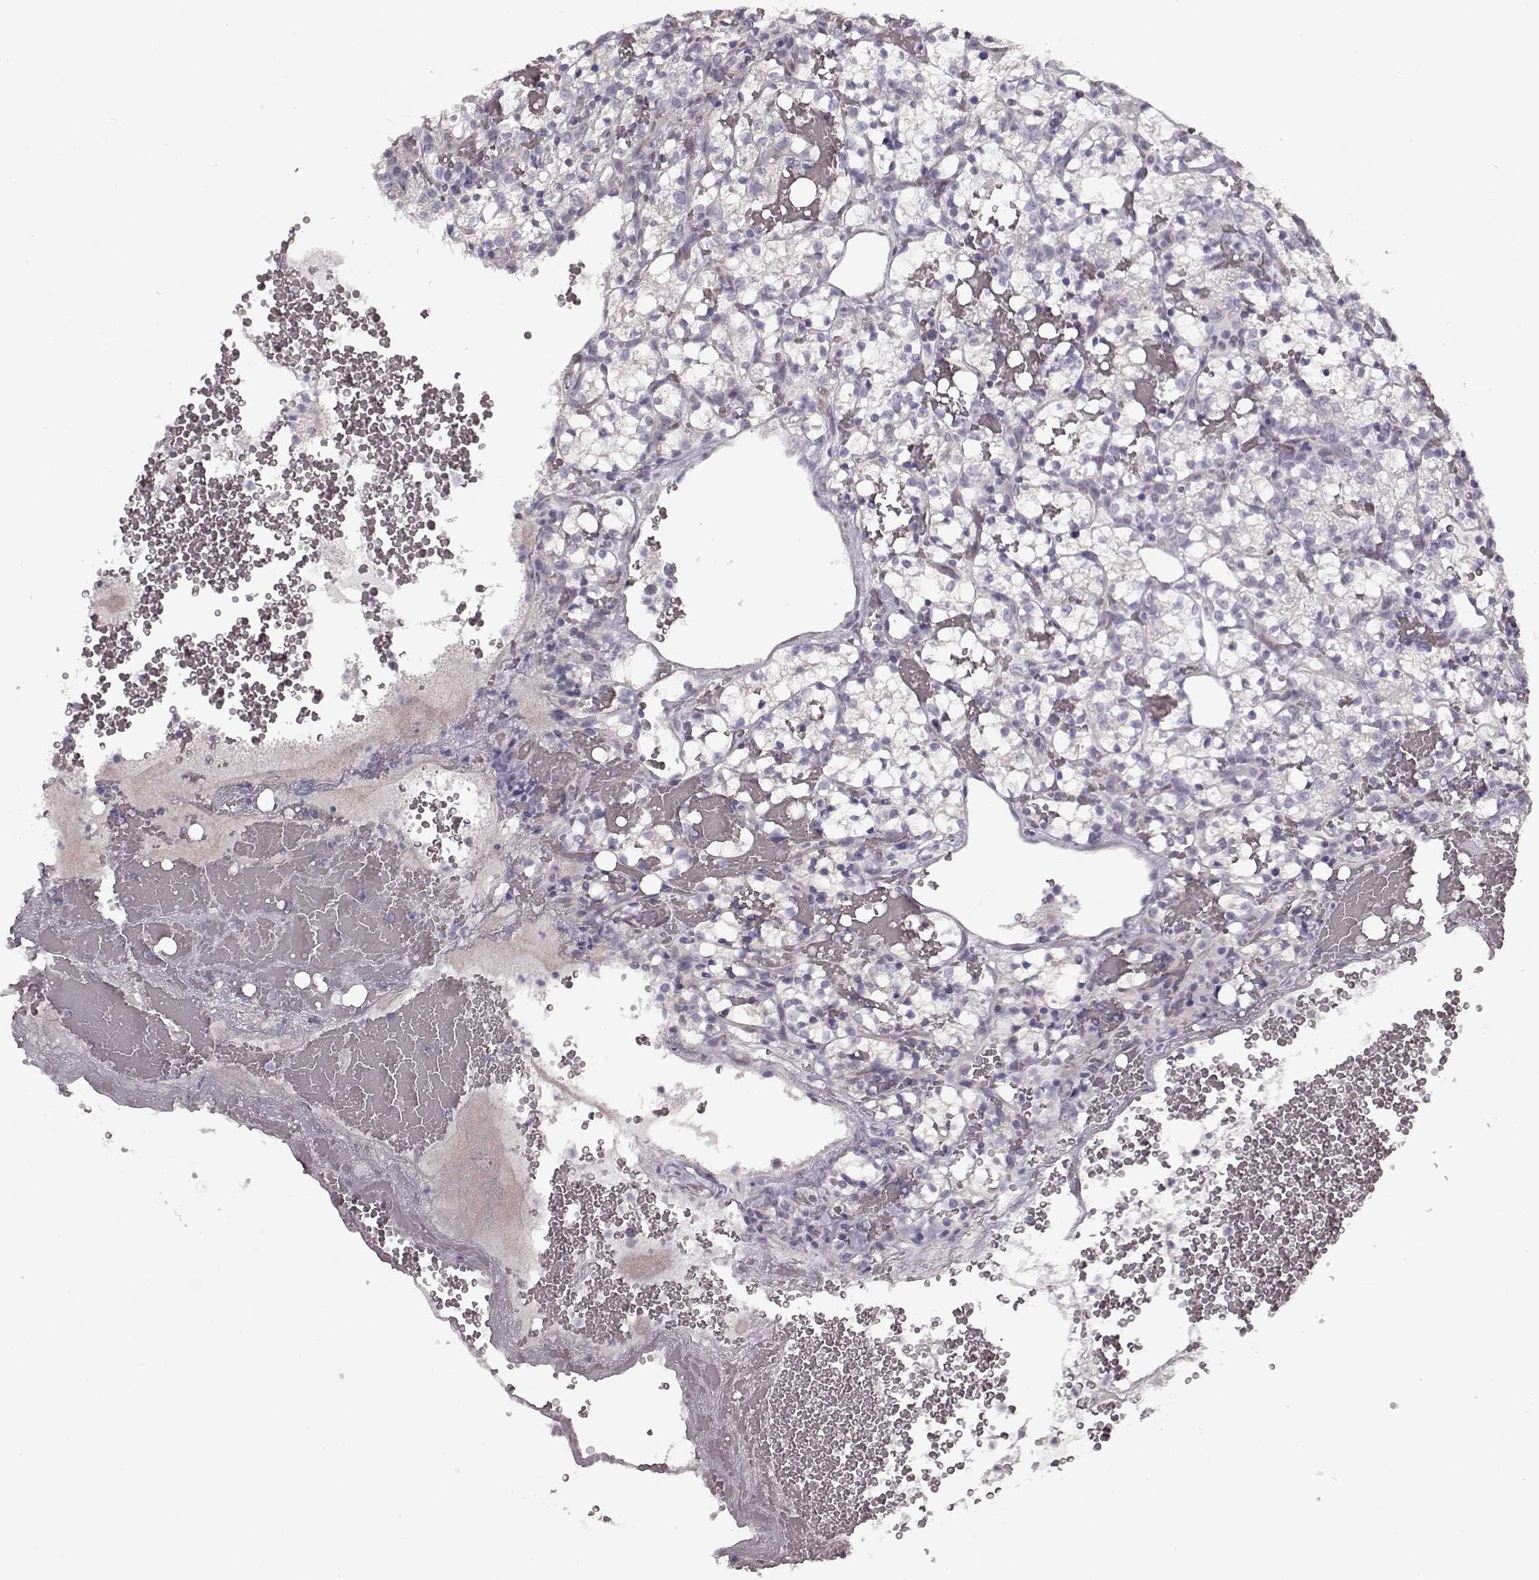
{"staining": {"intensity": "negative", "quantity": "none", "location": "none"}, "tissue": "renal cancer", "cell_type": "Tumor cells", "image_type": "cancer", "snomed": [{"axis": "morphology", "description": "Adenocarcinoma, NOS"}, {"axis": "topography", "description": "Kidney"}], "caption": "Photomicrograph shows no protein positivity in tumor cells of renal cancer (adenocarcinoma) tissue.", "gene": "MAP6D1", "patient": {"sex": "female", "age": 69}}